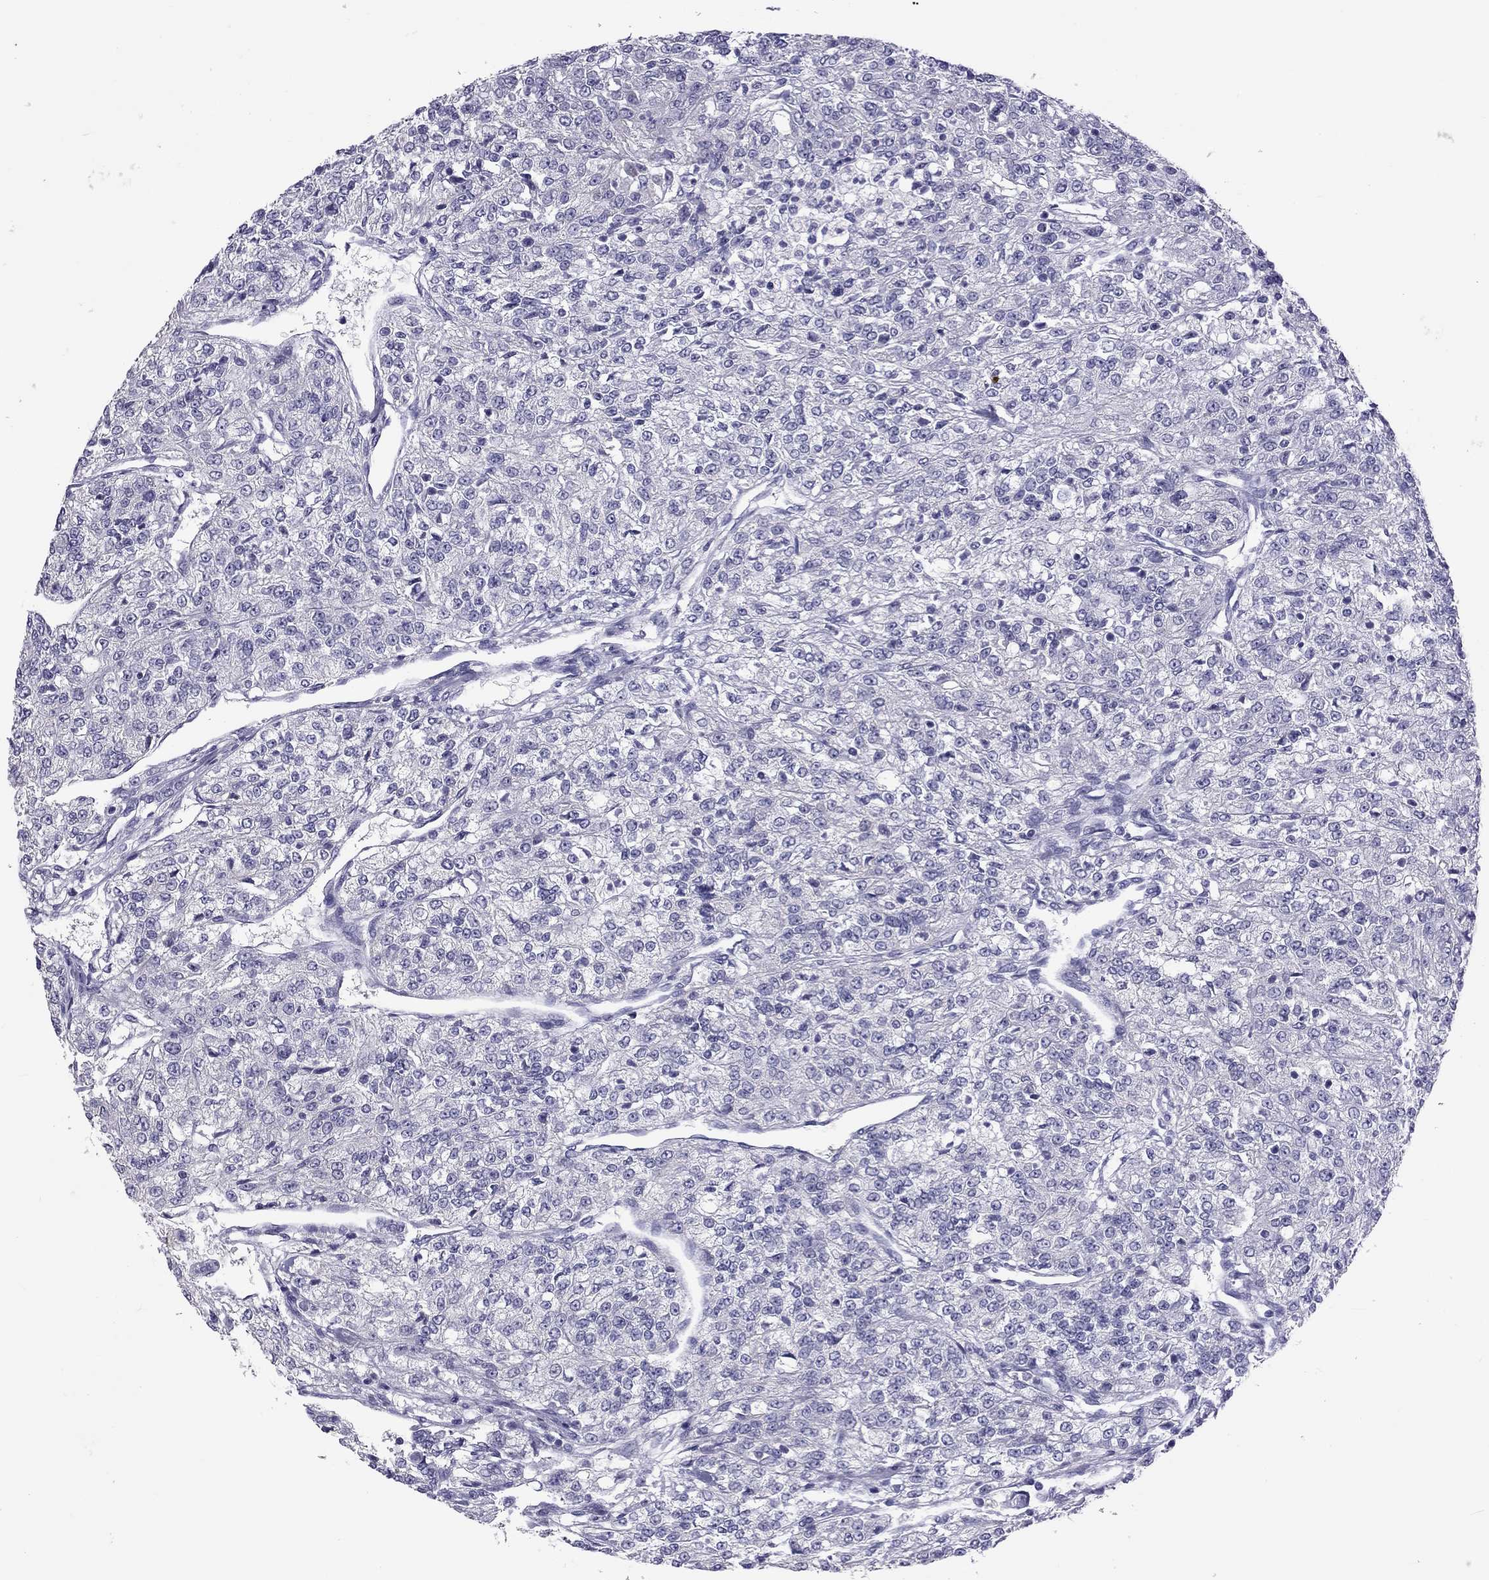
{"staining": {"intensity": "negative", "quantity": "none", "location": "none"}, "tissue": "renal cancer", "cell_type": "Tumor cells", "image_type": "cancer", "snomed": [{"axis": "morphology", "description": "Adenocarcinoma, NOS"}, {"axis": "topography", "description": "Kidney"}], "caption": "An IHC image of renal cancer (adenocarcinoma) is shown. There is no staining in tumor cells of renal cancer (adenocarcinoma).", "gene": "PPP1R3A", "patient": {"sex": "female", "age": 63}}